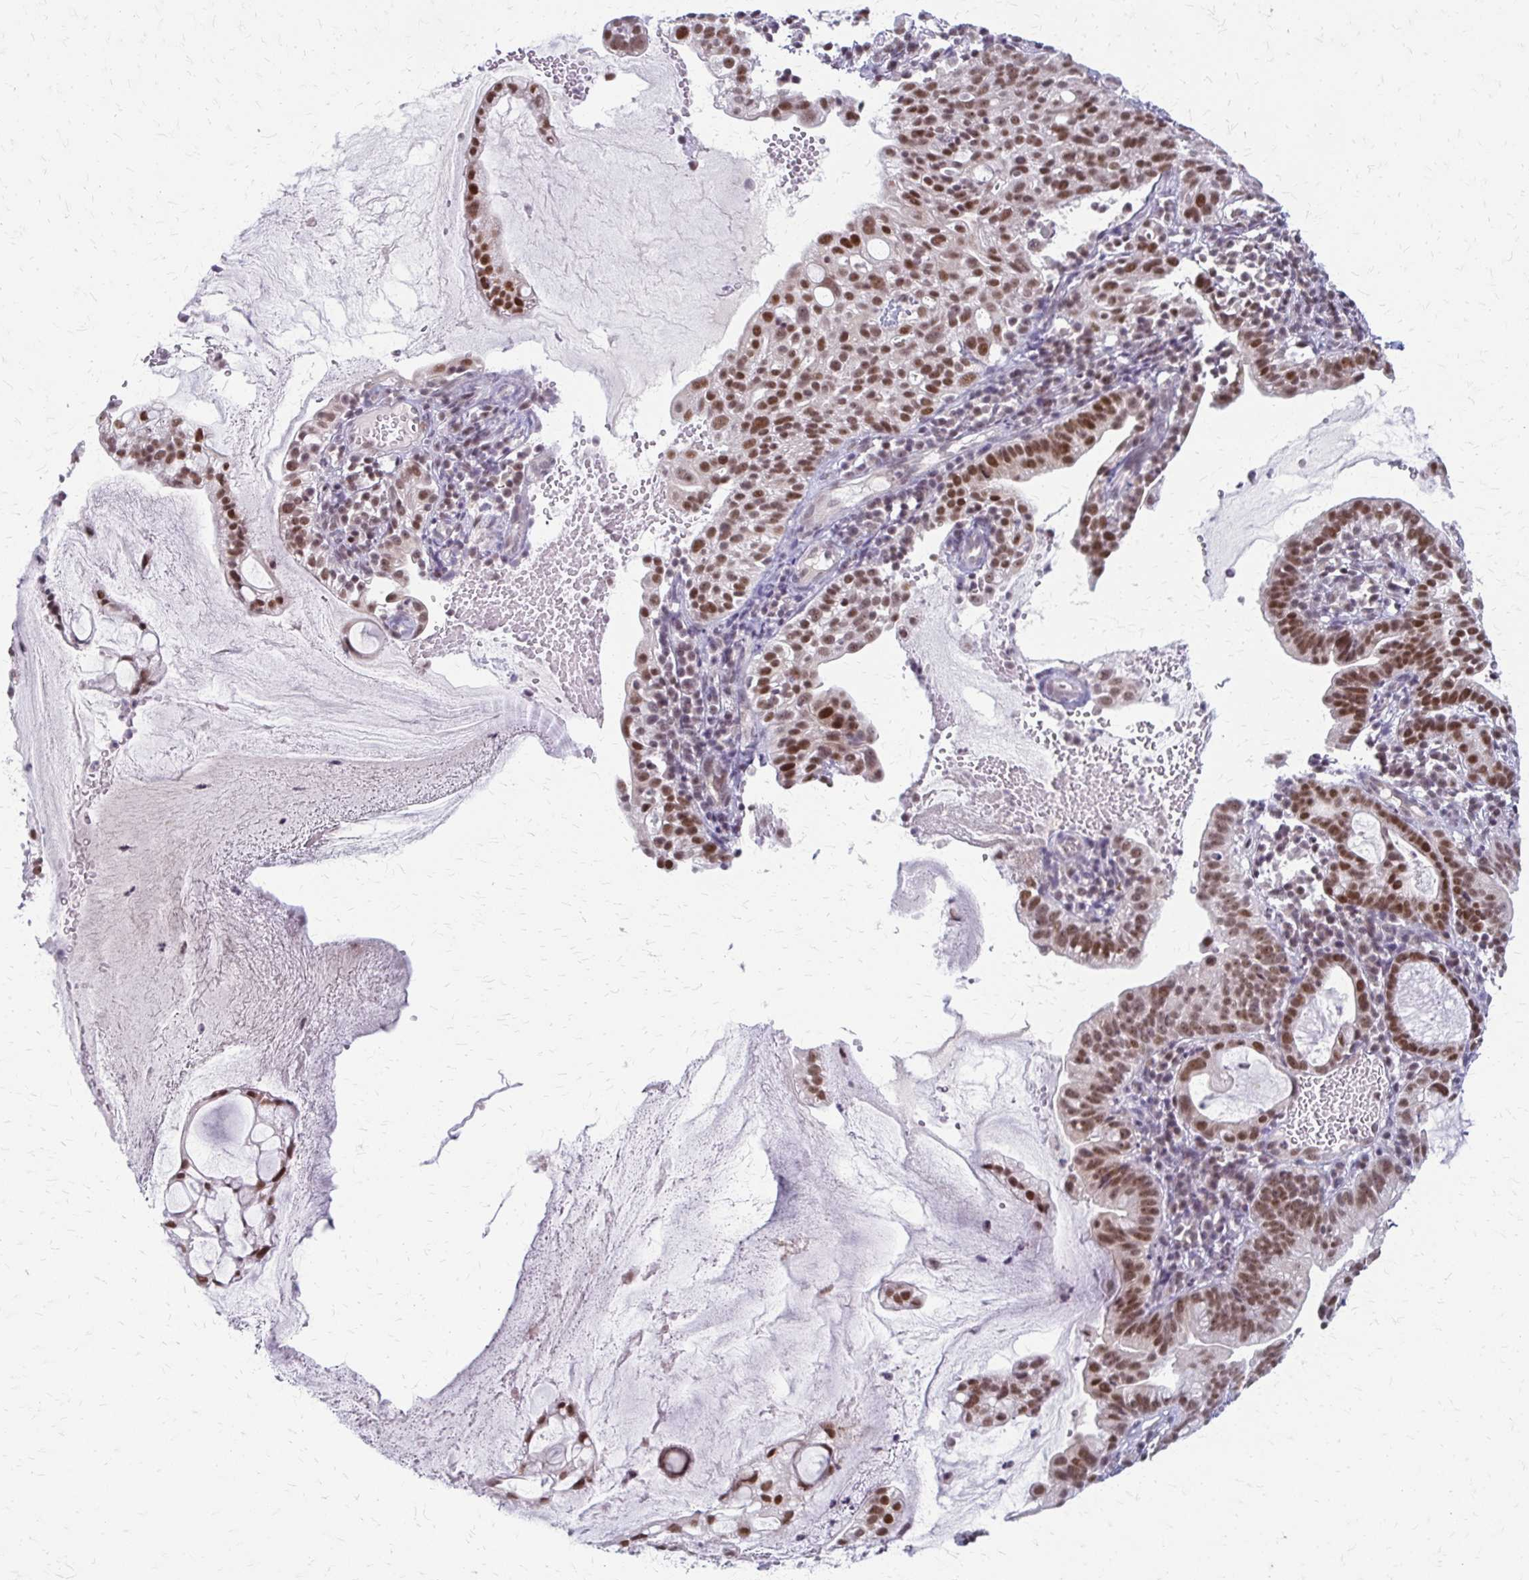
{"staining": {"intensity": "moderate", "quantity": ">75%", "location": "nuclear"}, "tissue": "cervical cancer", "cell_type": "Tumor cells", "image_type": "cancer", "snomed": [{"axis": "morphology", "description": "Adenocarcinoma, NOS"}, {"axis": "topography", "description": "Cervix"}], "caption": "A medium amount of moderate nuclear expression is present in approximately >75% of tumor cells in adenocarcinoma (cervical) tissue. The staining was performed using DAB to visualize the protein expression in brown, while the nuclei were stained in blue with hematoxylin (Magnification: 20x).", "gene": "EED", "patient": {"sex": "female", "age": 41}}